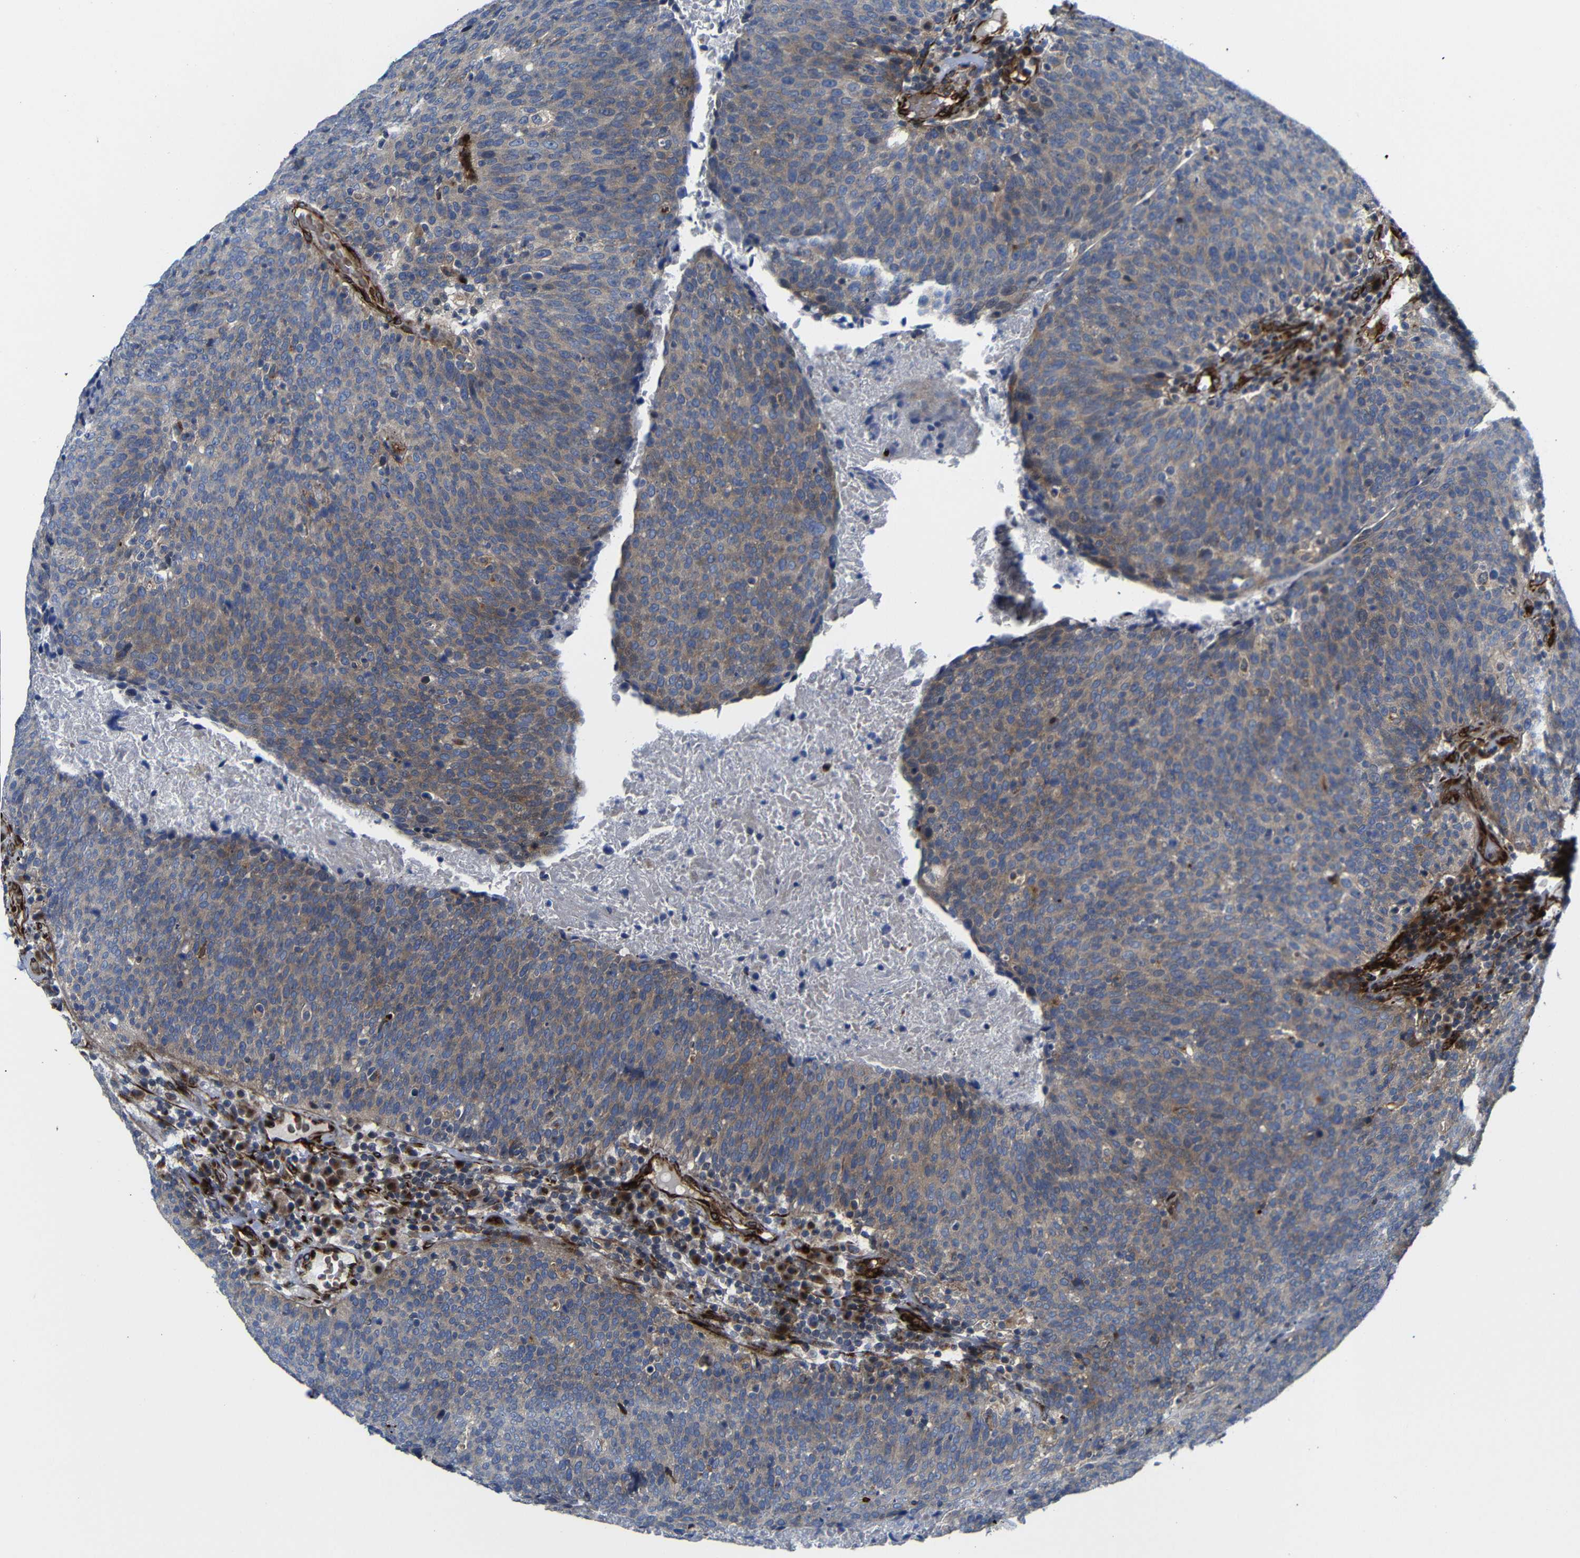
{"staining": {"intensity": "moderate", "quantity": "25%-75%", "location": "cytoplasmic/membranous"}, "tissue": "head and neck cancer", "cell_type": "Tumor cells", "image_type": "cancer", "snomed": [{"axis": "morphology", "description": "Squamous cell carcinoma, NOS"}, {"axis": "morphology", "description": "Squamous cell carcinoma, metastatic, NOS"}, {"axis": "topography", "description": "Lymph node"}, {"axis": "topography", "description": "Head-Neck"}], "caption": "Protein expression analysis of head and neck cancer (squamous cell carcinoma) reveals moderate cytoplasmic/membranous staining in approximately 25%-75% of tumor cells.", "gene": "PARP14", "patient": {"sex": "male", "age": 62}}